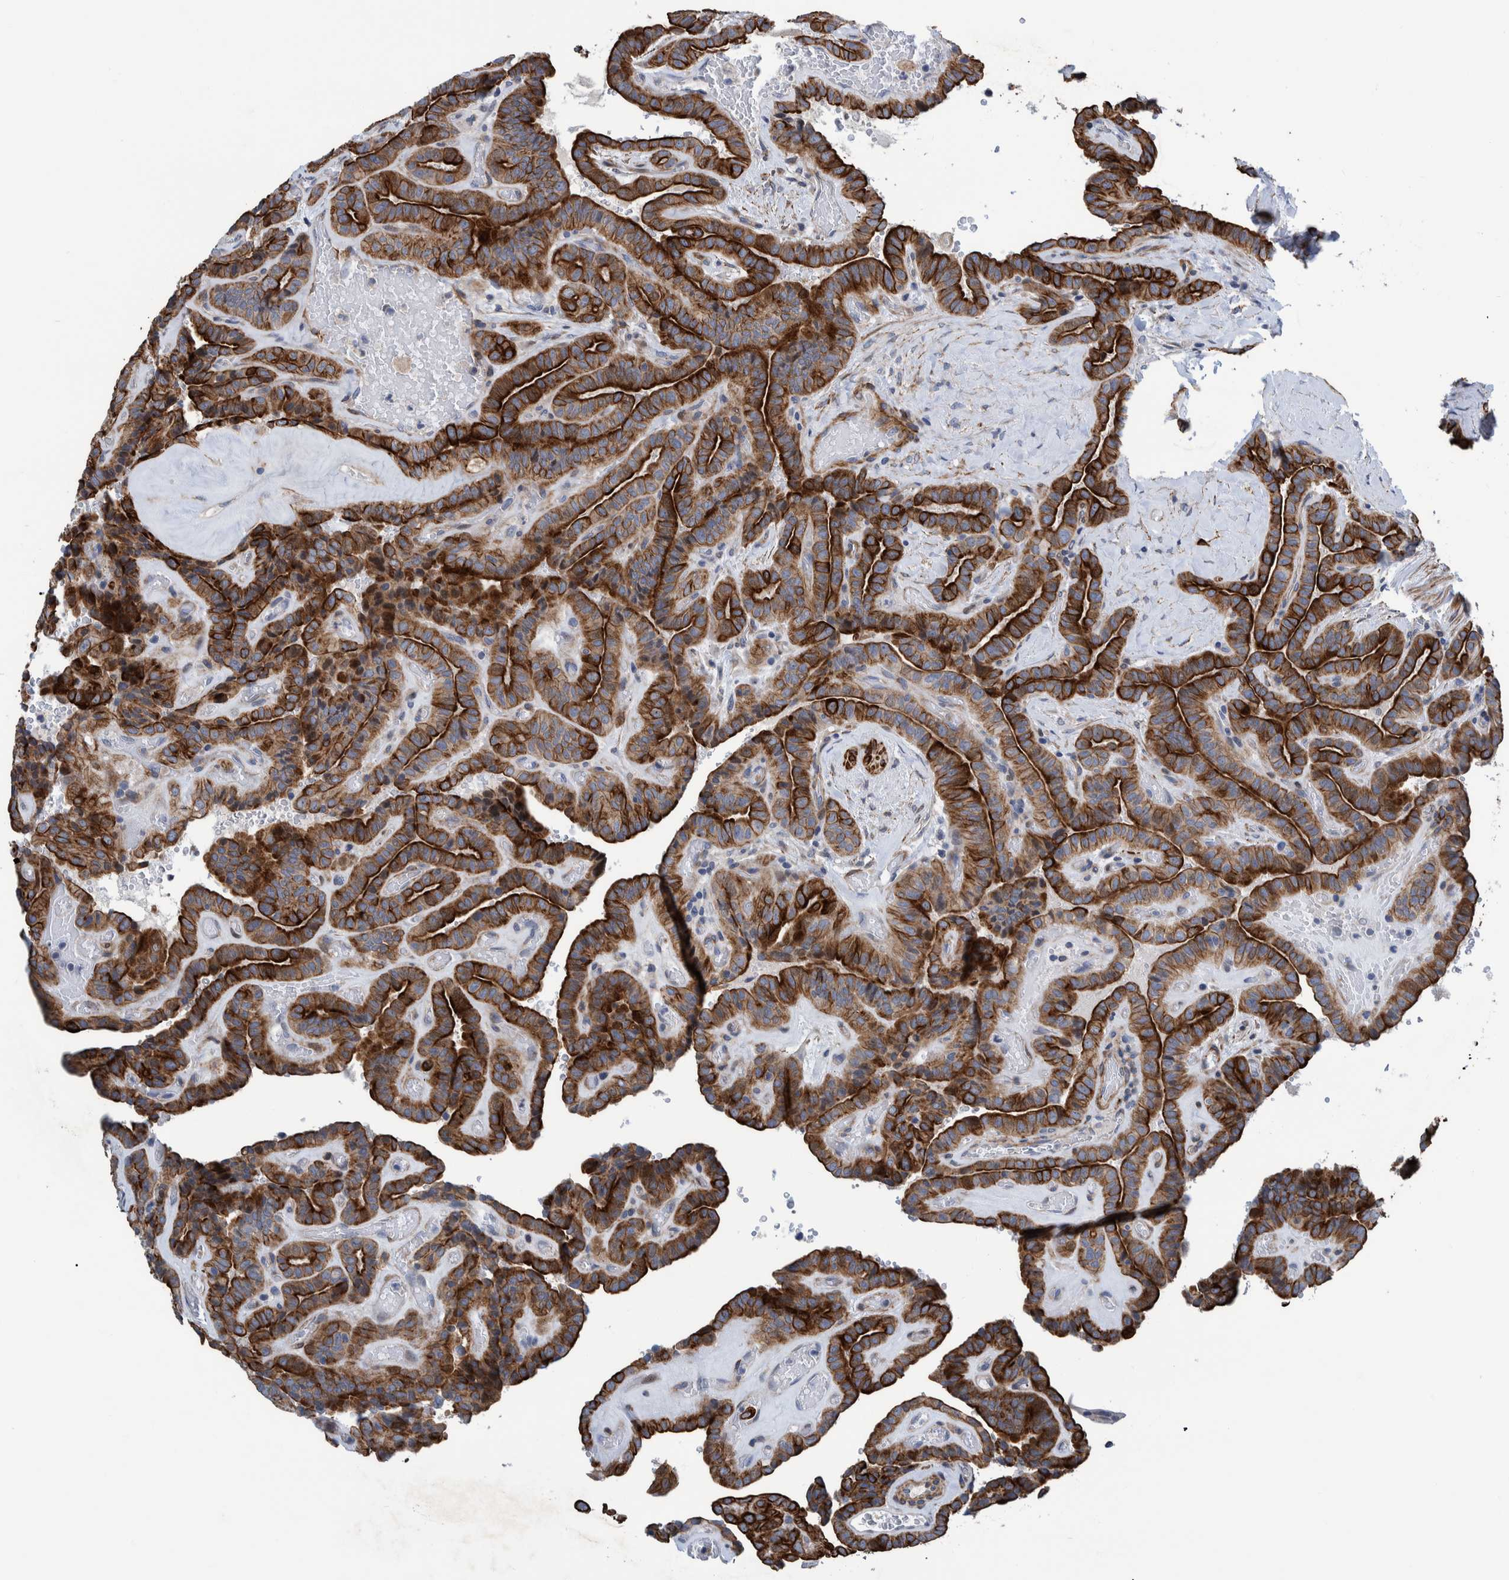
{"staining": {"intensity": "strong", "quantity": ">75%", "location": "cytoplasmic/membranous"}, "tissue": "thyroid cancer", "cell_type": "Tumor cells", "image_type": "cancer", "snomed": [{"axis": "morphology", "description": "Papillary adenocarcinoma, NOS"}, {"axis": "topography", "description": "Thyroid gland"}], "caption": "Thyroid cancer stained with a brown dye shows strong cytoplasmic/membranous positive expression in approximately >75% of tumor cells.", "gene": "MKS1", "patient": {"sex": "male", "age": 77}}